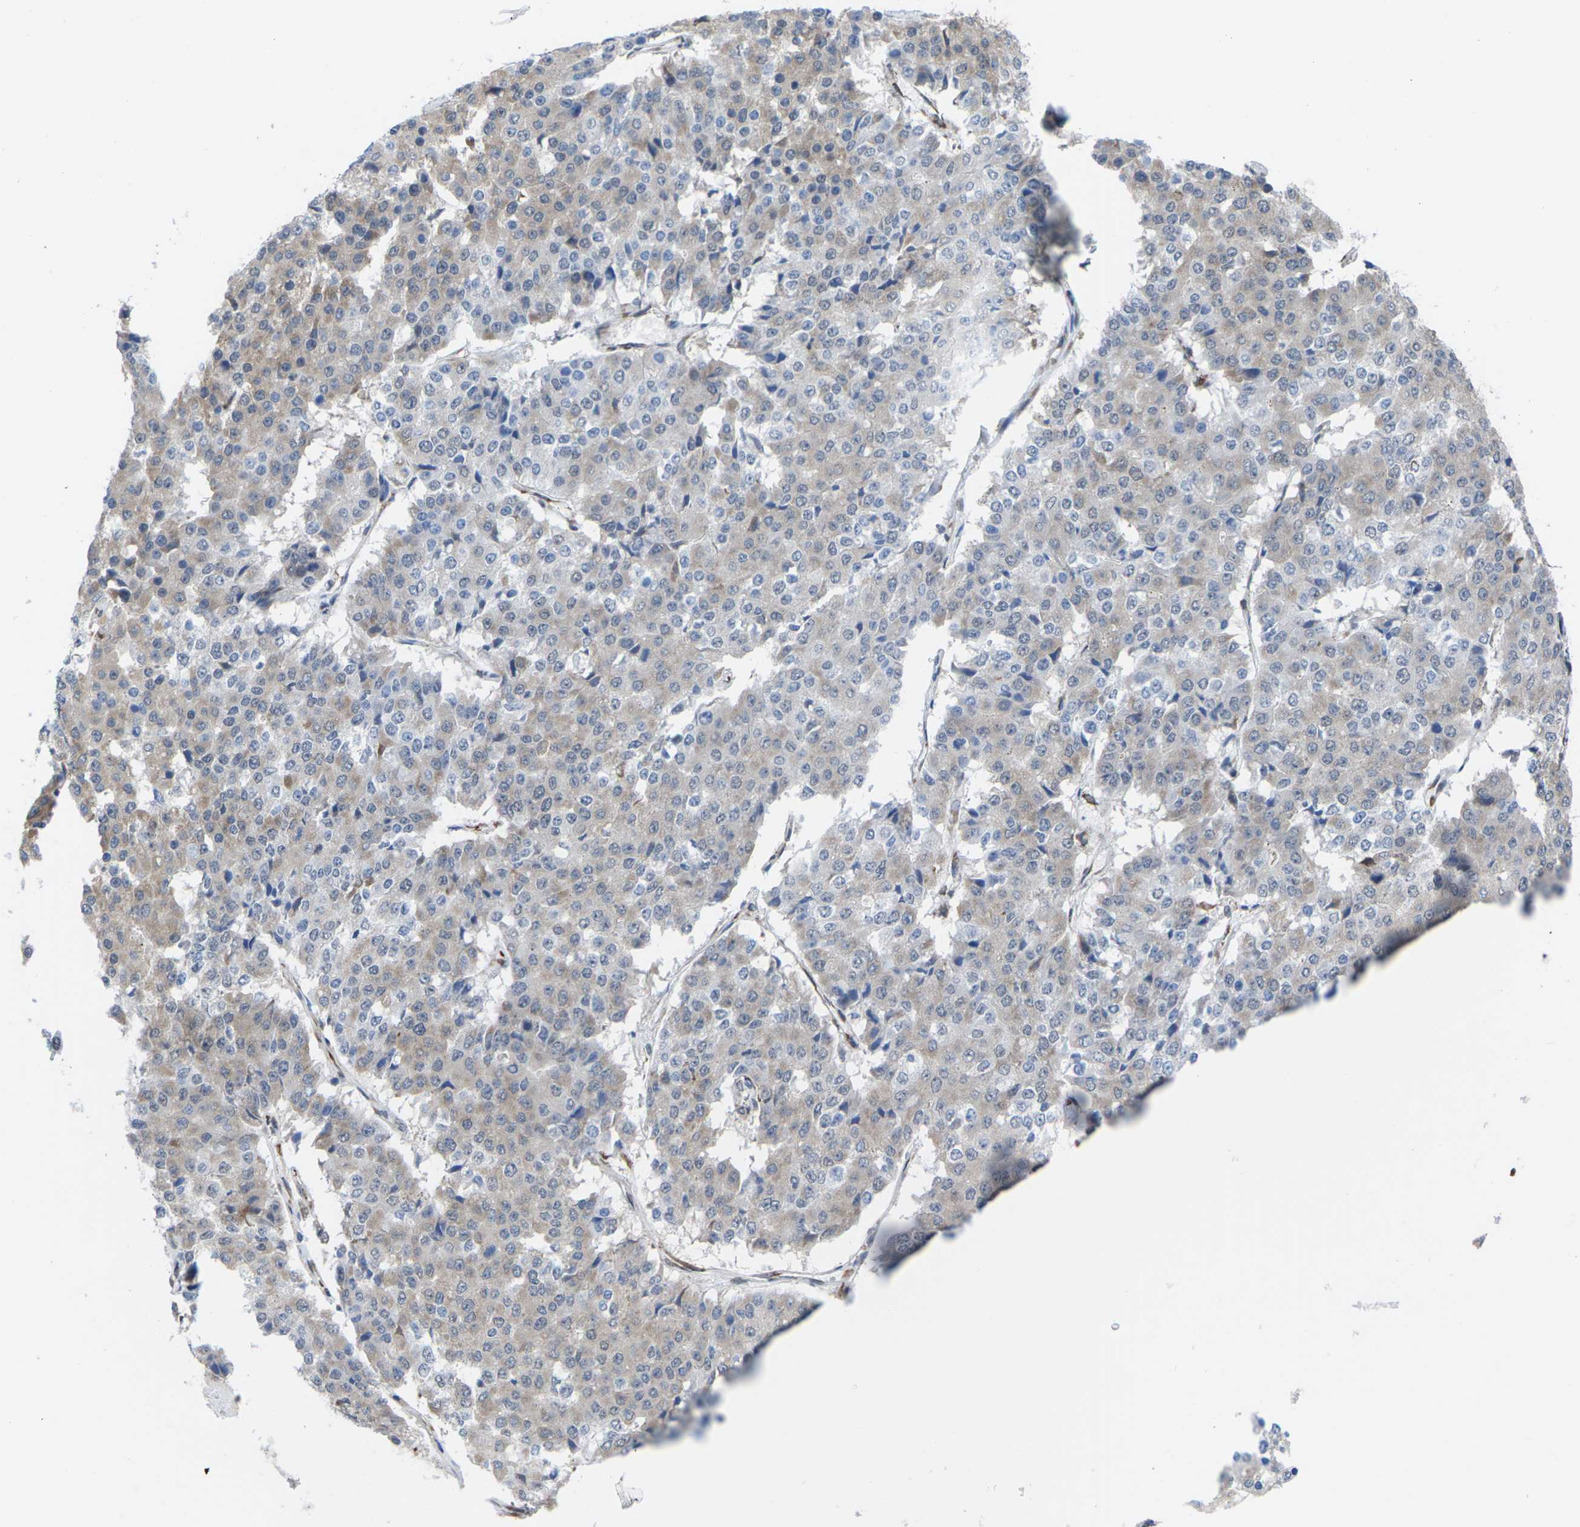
{"staining": {"intensity": "weak", "quantity": "<25%", "location": "cytoplasmic/membranous"}, "tissue": "pancreatic cancer", "cell_type": "Tumor cells", "image_type": "cancer", "snomed": [{"axis": "morphology", "description": "Adenocarcinoma, NOS"}, {"axis": "topography", "description": "Pancreas"}], "caption": "Immunohistochemistry (IHC) histopathology image of neoplastic tissue: human adenocarcinoma (pancreatic) stained with DAB exhibits no significant protein positivity in tumor cells.", "gene": "PDZK1IP1", "patient": {"sex": "male", "age": 50}}